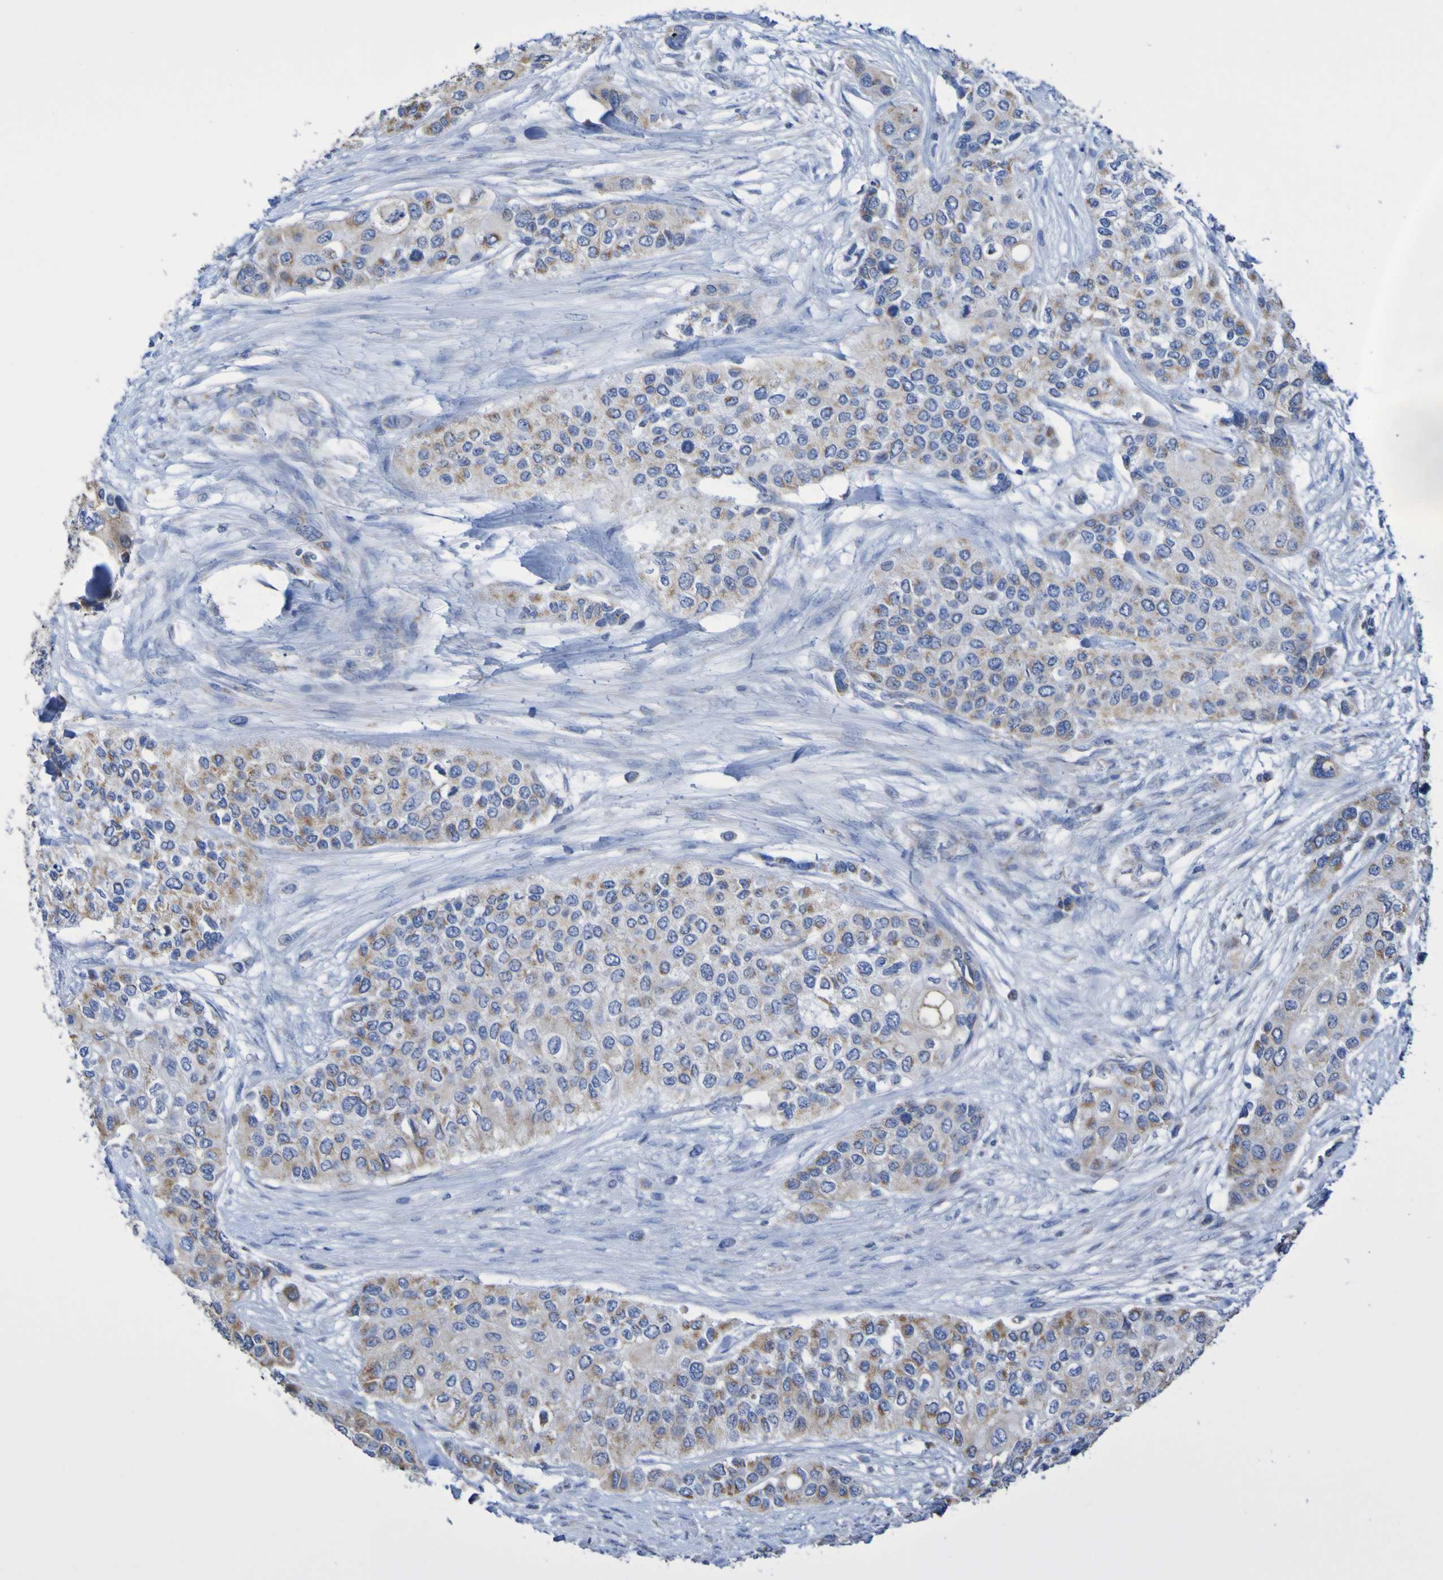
{"staining": {"intensity": "weak", "quantity": ">75%", "location": "cytoplasmic/membranous"}, "tissue": "urothelial cancer", "cell_type": "Tumor cells", "image_type": "cancer", "snomed": [{"axis": "morphology", "description": "Urothelial carcinoma, High grade"}, {"axis": "topography", "description": "Urinary bladder"}], "caption": "A photomicrograph of high-grade urothelial carcinoma stained for a protein shows weak cytoplasmic/membranous brown staining in tumor cells.", "gene": "CNTN2", "patient": {"sex": "female", "age": 56}}